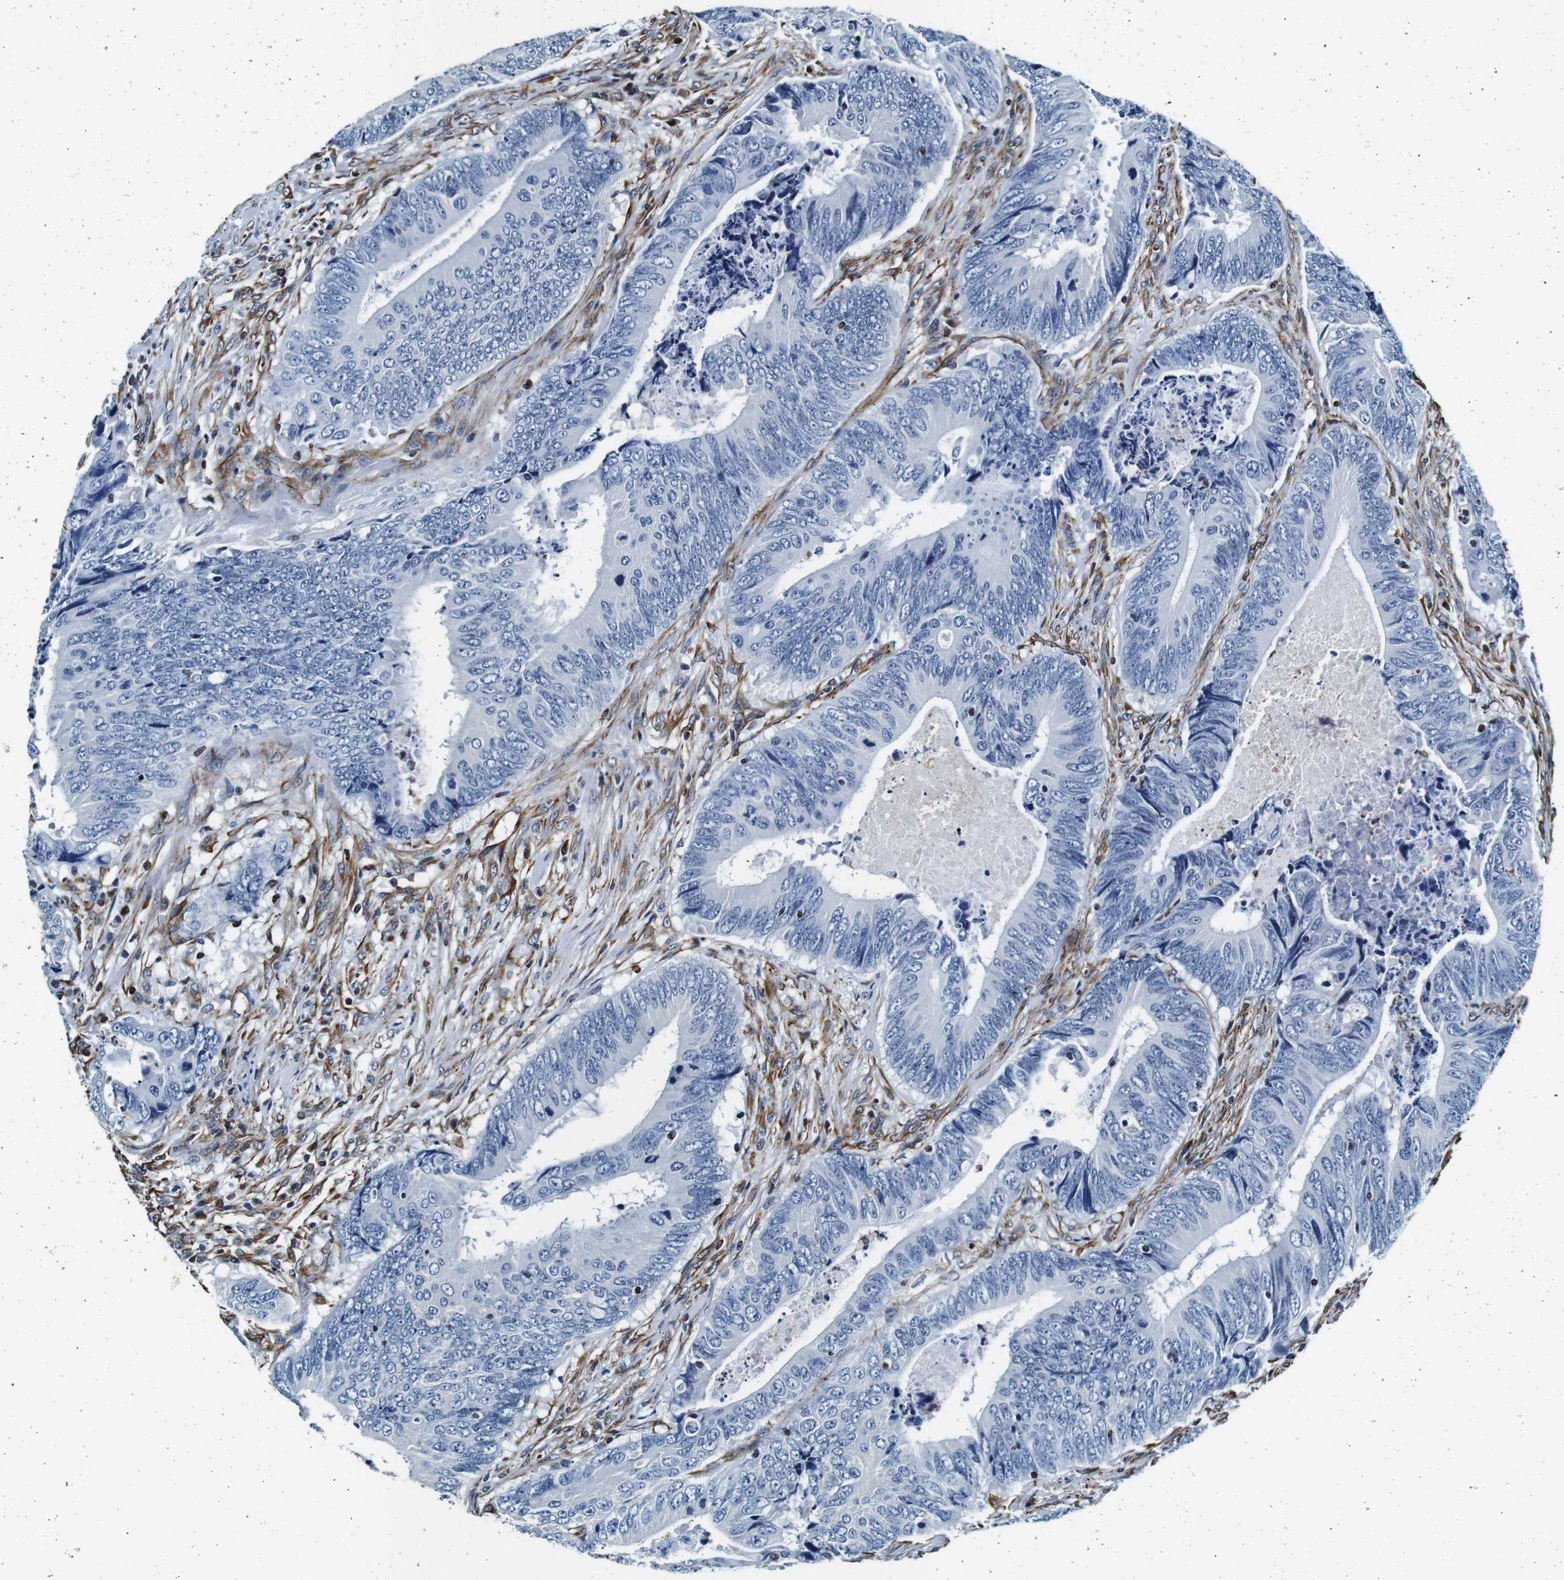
{"staining": {"intensity": "negative", "quantity": "none", "location": "none"}, "tissue": "colorectal cancer", "cell_type": "Tumor cells", "image_type": "cancer", "snomed": [{"axis": "morphology", "description": "Normal tissue, NOS"}, {"axis": "morphology", "description": "Adenocarcinoma, NOS"}, {"axis": "topography", "description": "Colon"}], "caption": "A high-resolution image shows immunohistochemistry staining of colorectal adenocarcinoma, which displays no significant staining in tumor cells.", "gene": "GJE1", "patient": {"sex": "male", "age": 56}}